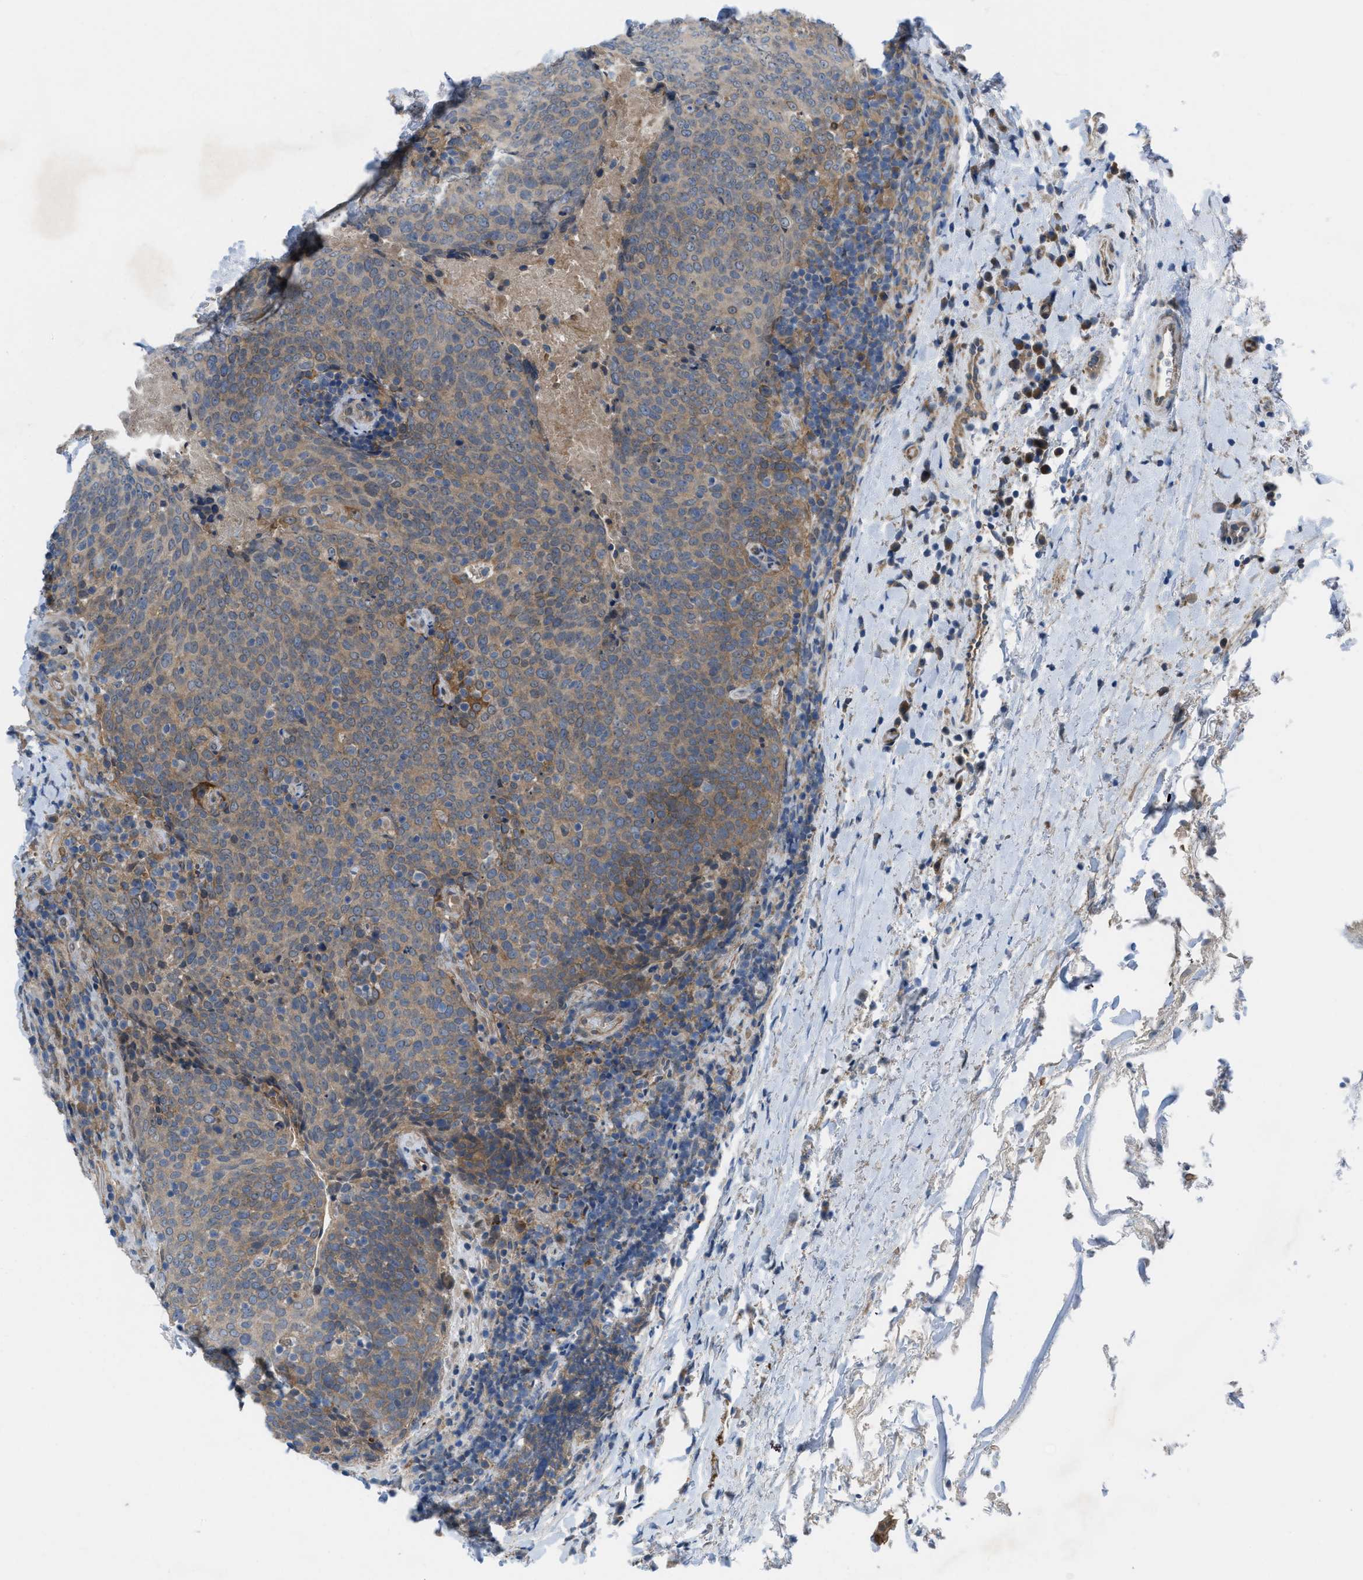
{"staining": {"intensity": "weak", "quantity": ">75%", "location": "cytoplasmic/membranous"}, "tissue": "head and neck cancer", "cell_type": "Tumor cells", "image_type": "cancer", "snomed": [{"axis": "morphology", "description": "Squamous cell carcinoma, NOS"}, {"axis": "morphology", "description": "Squamous cell carcinoma, metastatic, NOS"}, {"axis": "topography", "description": "Lymph node"}, {"axis": "topography", "description": "Head-Neck"}], "caption": "A low amount of weak cytoplasmic/membranous staining is seen in approximately >75% of tumor cells in metastatic squamous cell carcinoma (head and neck) tissue.", "gene": "BAZ2B", "patient": {"sex": "male", "age": 62}}